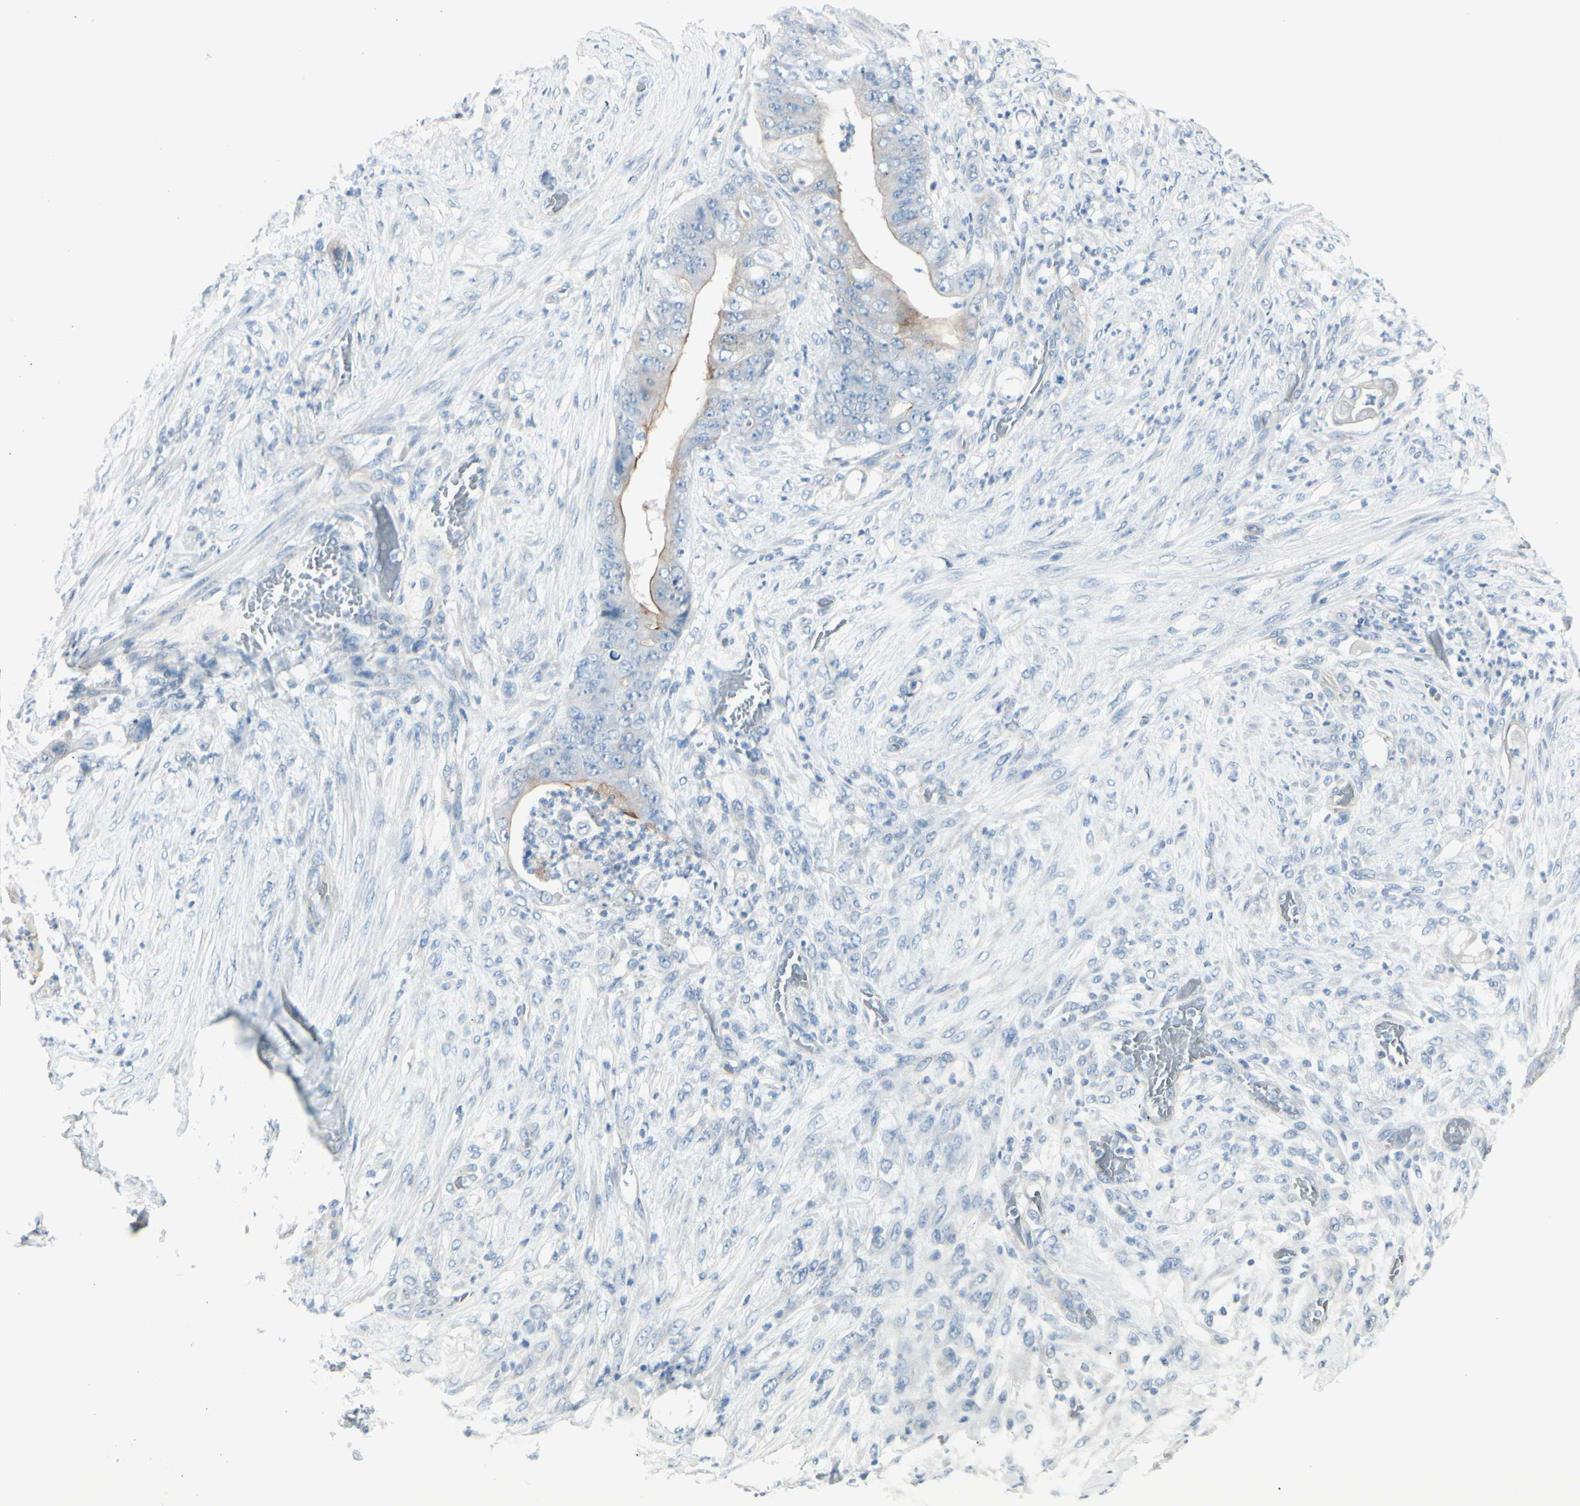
{"staining": {"intensity": "moderate", "quantity": "<25%", "location": "cytoplasmic/membranous"}, "tissue": "stomach cancer", "cell_type": "Tumor cells", "image_type": "cancer", "snomed": [{"axis": "morphology", "description": "Adenocarcinoma, NOS"}, {"axis": "topography", "description": "Stomach"}], "caption": "This micrograph shows IHC staining of human stomach cancer, with low moderate cytoplasmic/membranous positivity in approximately <25% of tumor cells.", "gene": "CDHR5", "patient": {"sex": "female", "age": 73}}